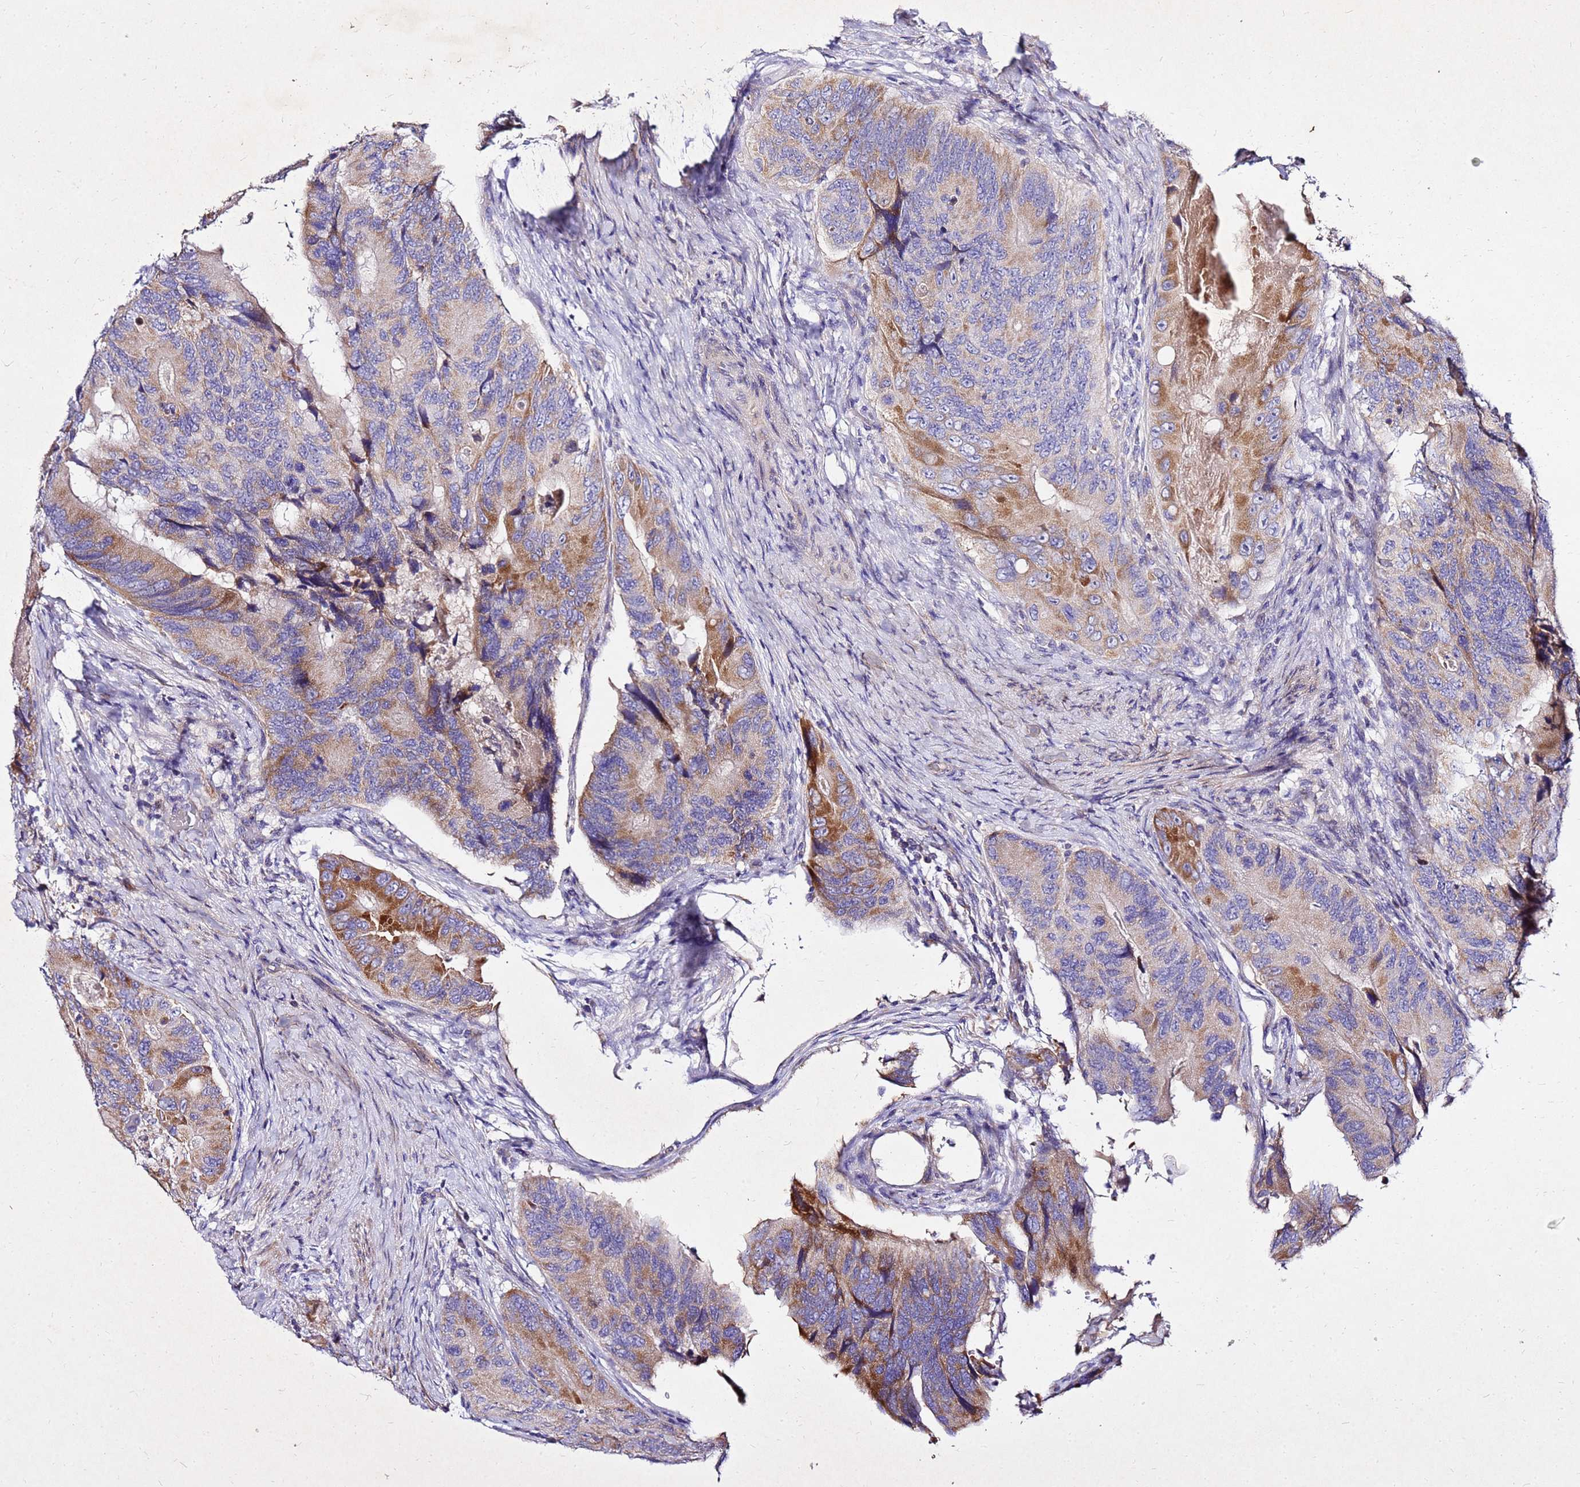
{"staining": {"intensity": "moderate", "quantity": "25%-75%", "location": "cytoplasmic/membranous"}, "tissue": "colorectal cancer", "cell_type": "Tumor cells", "image_type": "cancer", "snomed": [{"axis": "morphology", "description": "Adenocarcinoma, NOS"}, {"axis": "topography", "description": "Colon"}], "caption": "Immunohistochemical staining of colorectal cancer (adenocarcinoma) displays medium levels of moderate cytoplasmic/membranous protein positivity in about 25%-75% of tumor cells.", "gene": "COX14", "patient": {"sex": "male", "age": 84}}